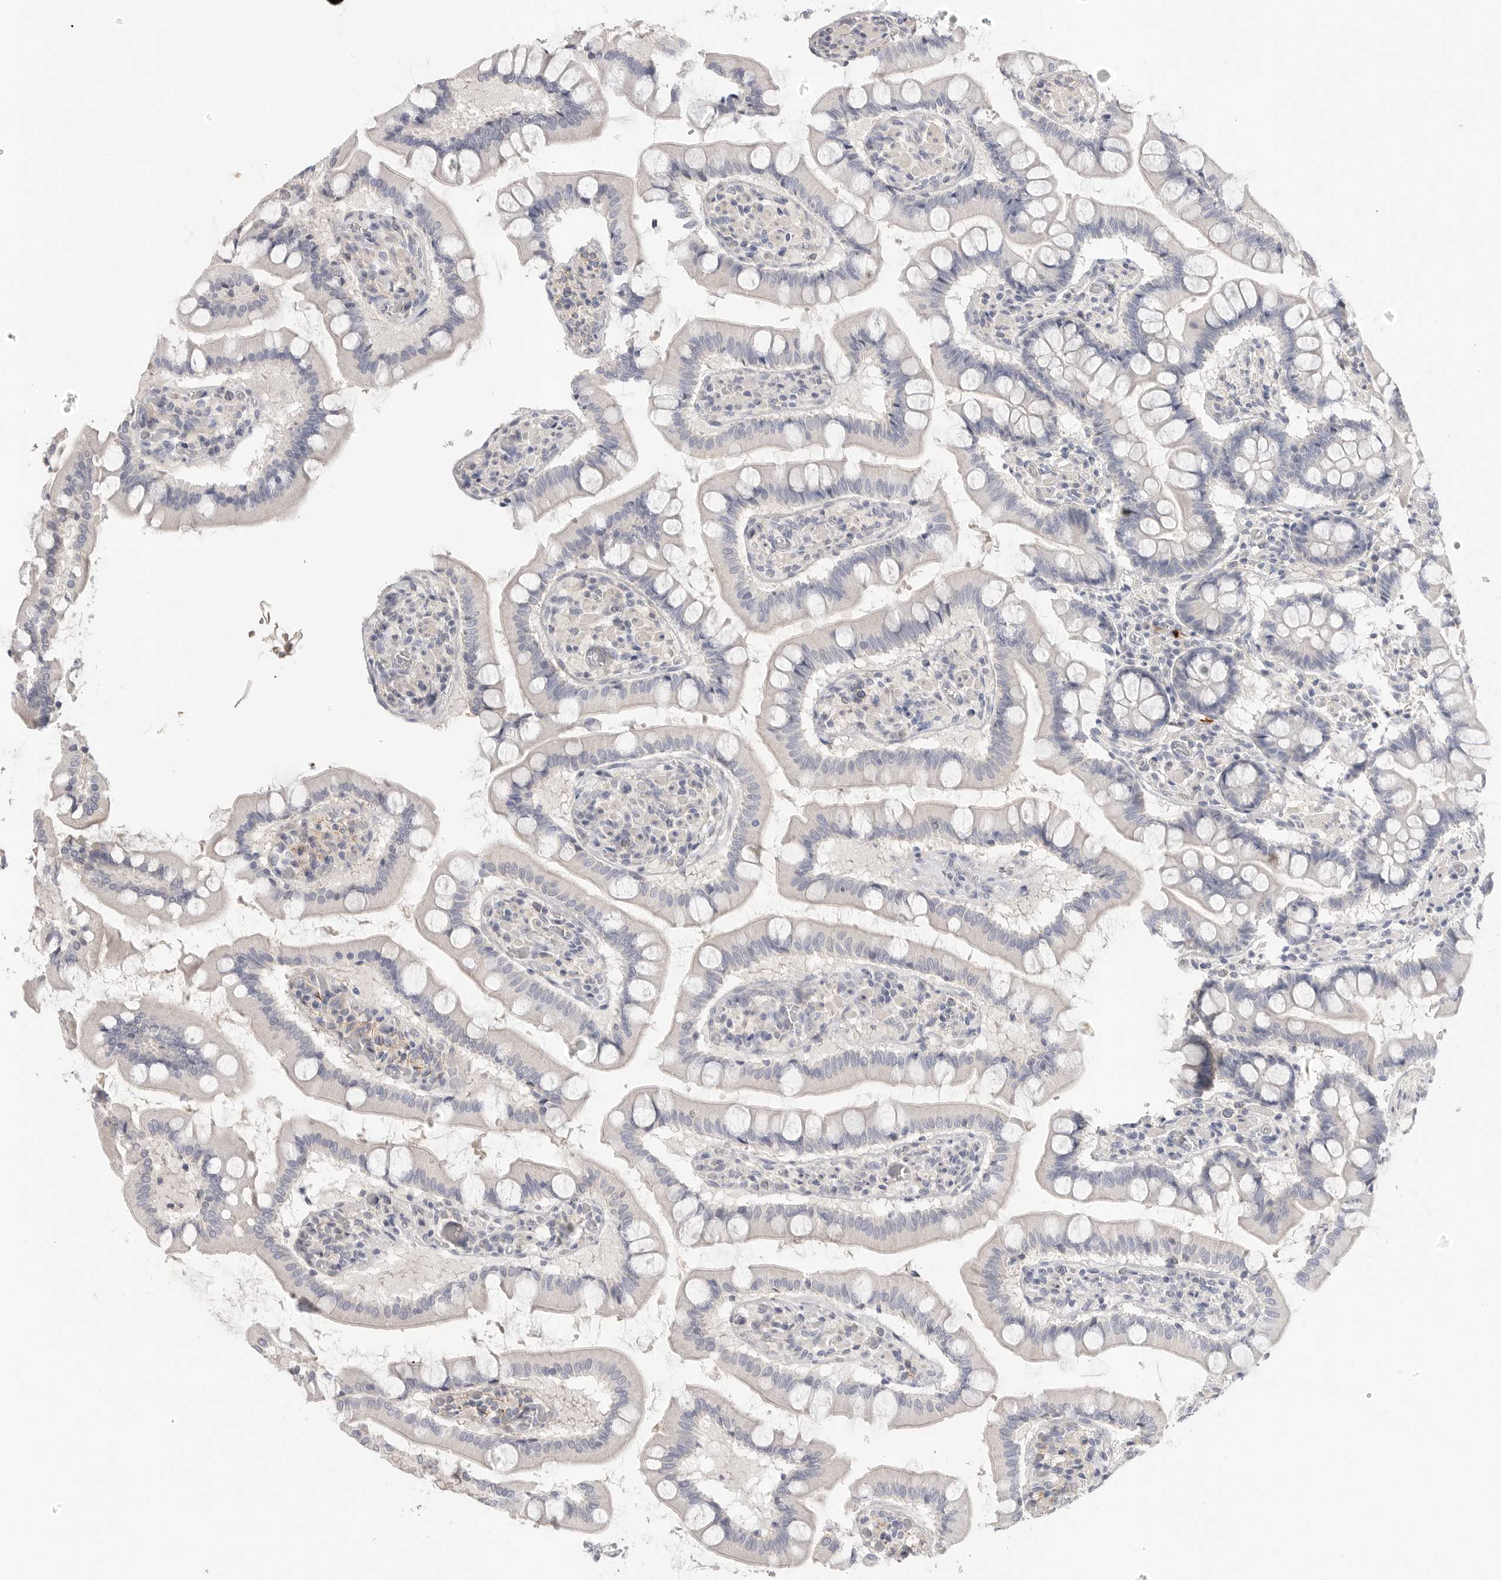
{"staining": {"intensity": "negative", "quantity": "none", "location": "none"}, "tissue": "small intestine", "cell_type": "Glandular cells", "image_type": "normal", "snomed": [{"axis": "morphology", "description": "Normal tissue, NOS"}, {"axis": "topography", "description": "Small intestine"}], "caption": "The photomicrograph reveals no significant staining in glandular cells of small intestine.", "gene": "FBN2", "patient": {"sex": "male", "age": 41}}